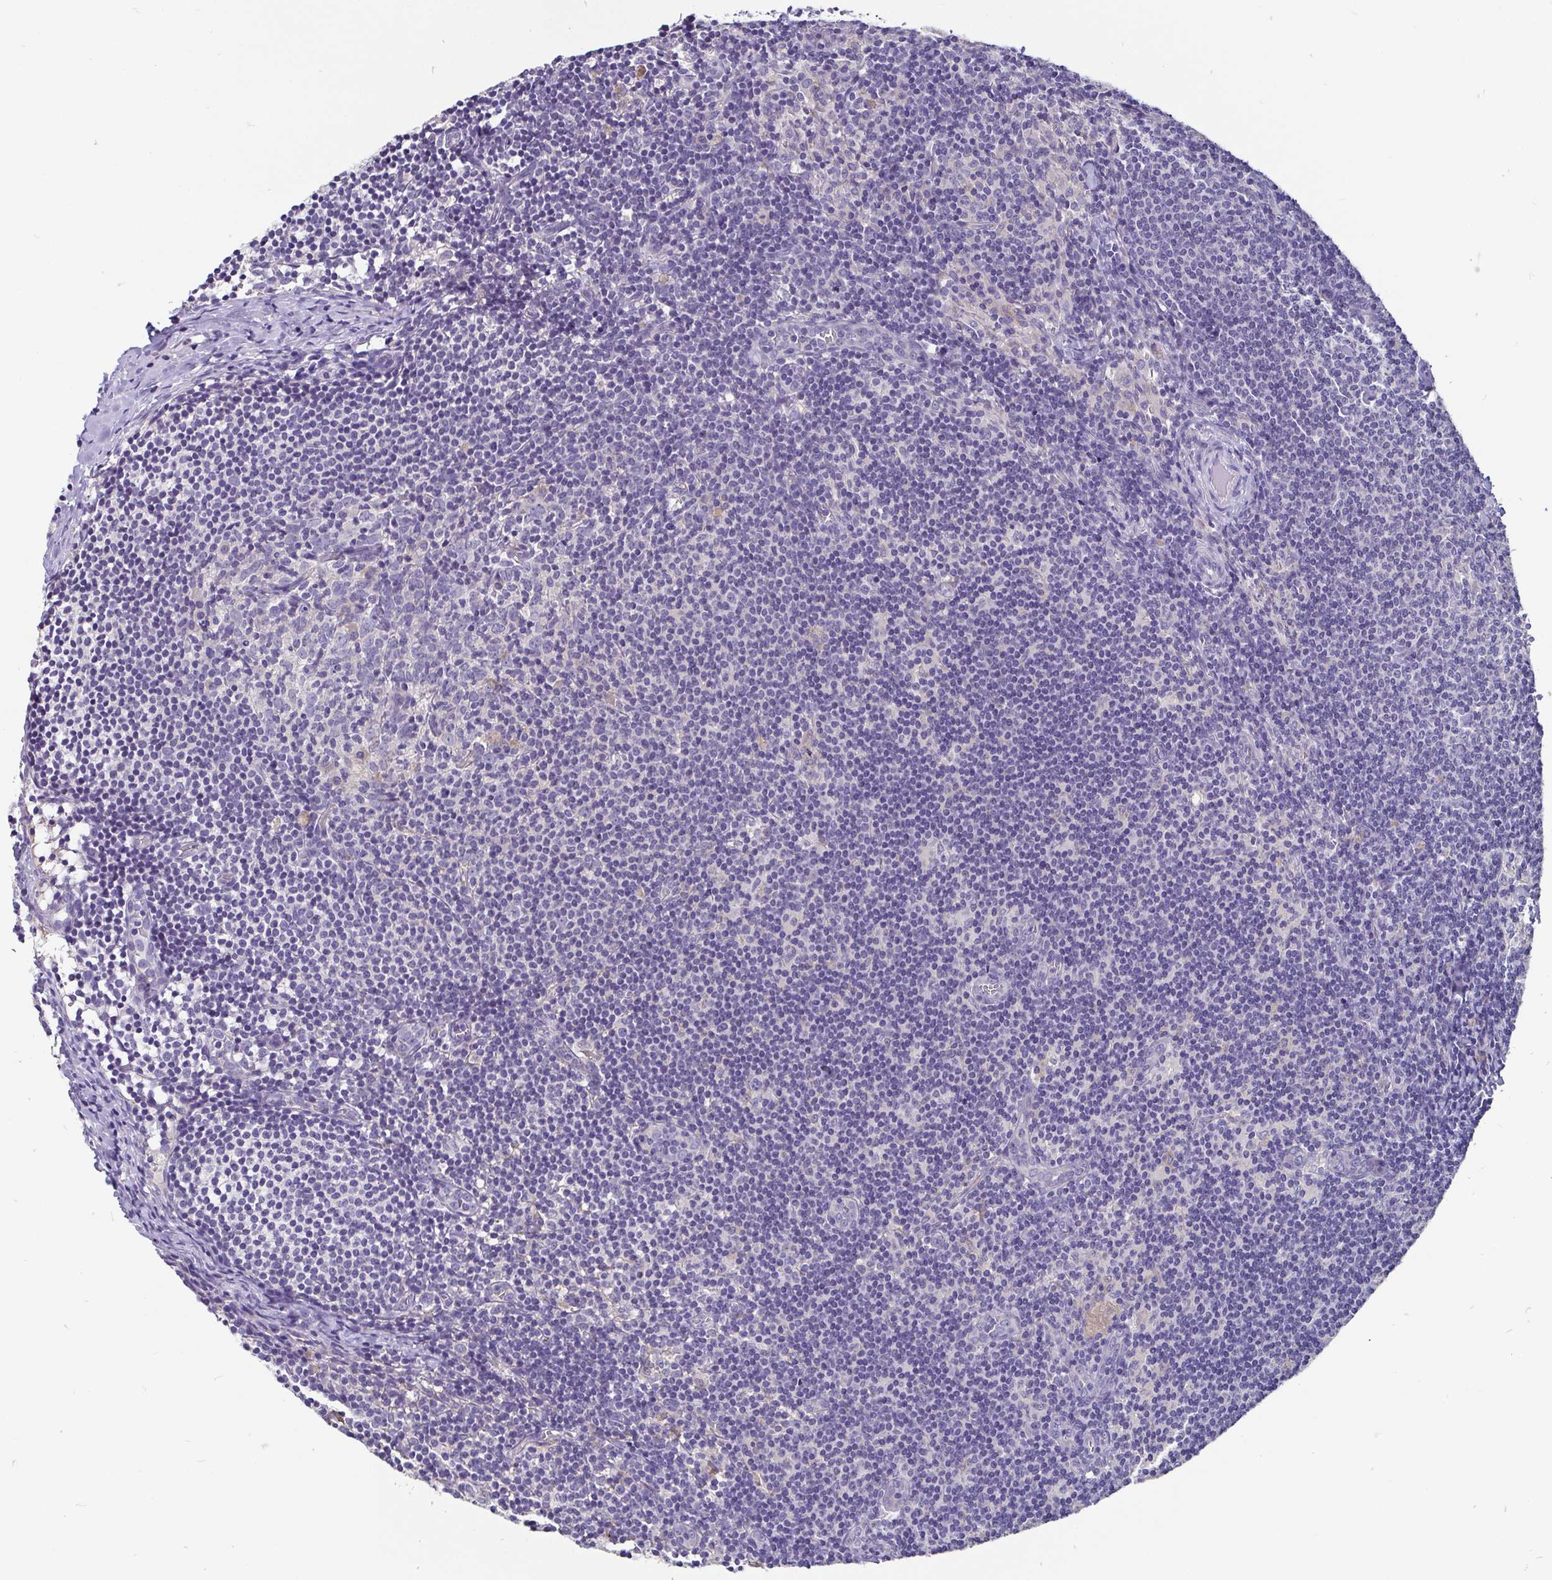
{"staining": {"intensity": "negative", "quantity": "none", "location": "none"}, "tissue": "lymph node", "cell_type": "Germinal center cells", "image_type": "normal", "snomed": [{"axis": "morphology", "description": "Normal tissue, NOS"}, {"axis": "topography", "description": "Lymph node"}], "caption": "Immunohistochemistry (IHC) of normal human lymph node demonstrates no expression in germinal center cells.", "gene": "ADAMTS6", "patient": {"sex": "female", "age": 41}}